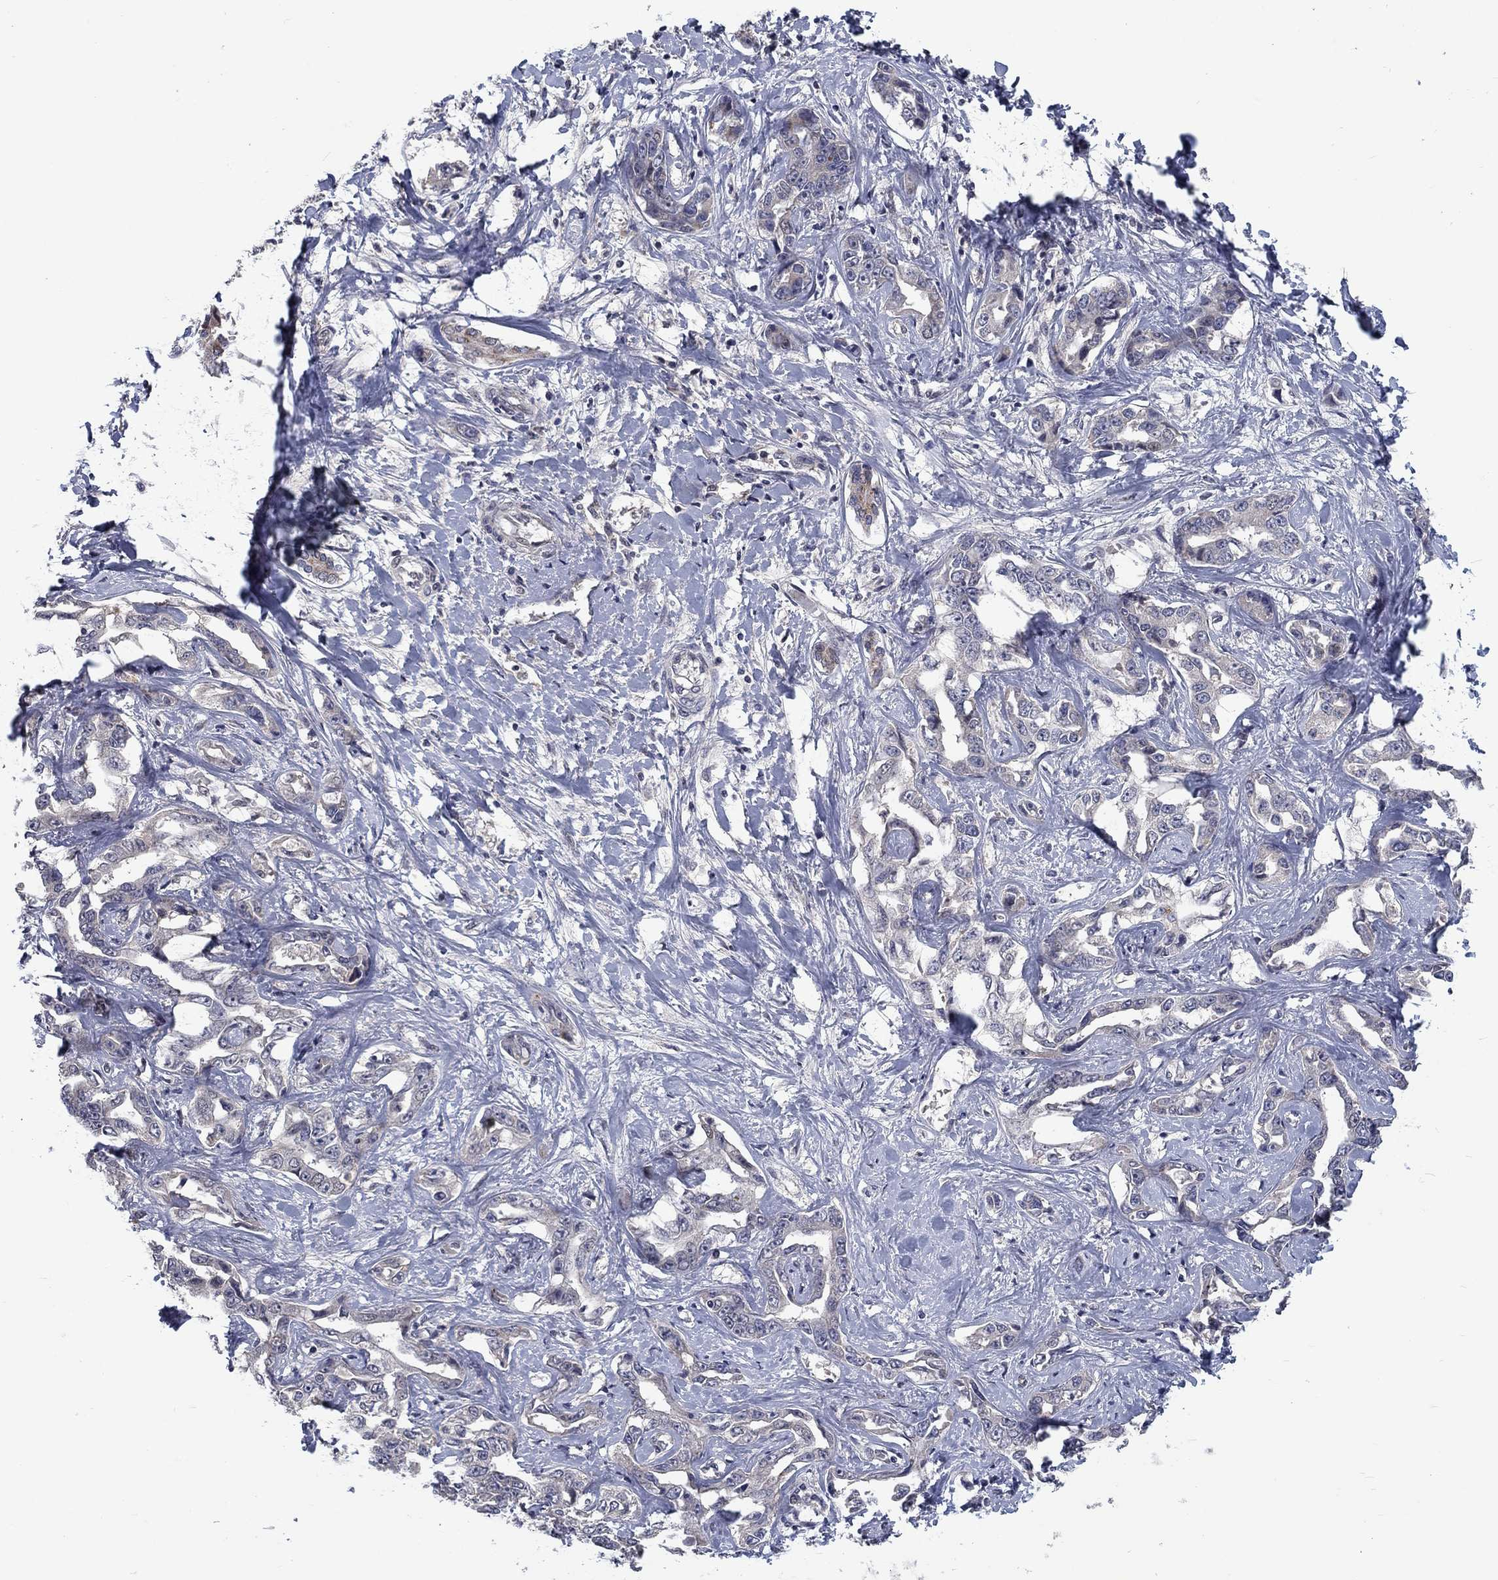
{"staining": {"intensity": "negative", "quantity": "none", "location": "none"}, "tissue": "liver cancer", "cell_type": "Tumor cells", "image_type": "cancer", "snomed": [{"axis": "morphology", "description": "Cholangiocarcinoma"}, {"axis": "topography", "description": "Liver"}], "caption": "There is no significant positivity in tumor cells of cholangiocarcinoma (liver).", "gene": "FAM3B", "patient": {"sex": "male", "age": 59}}